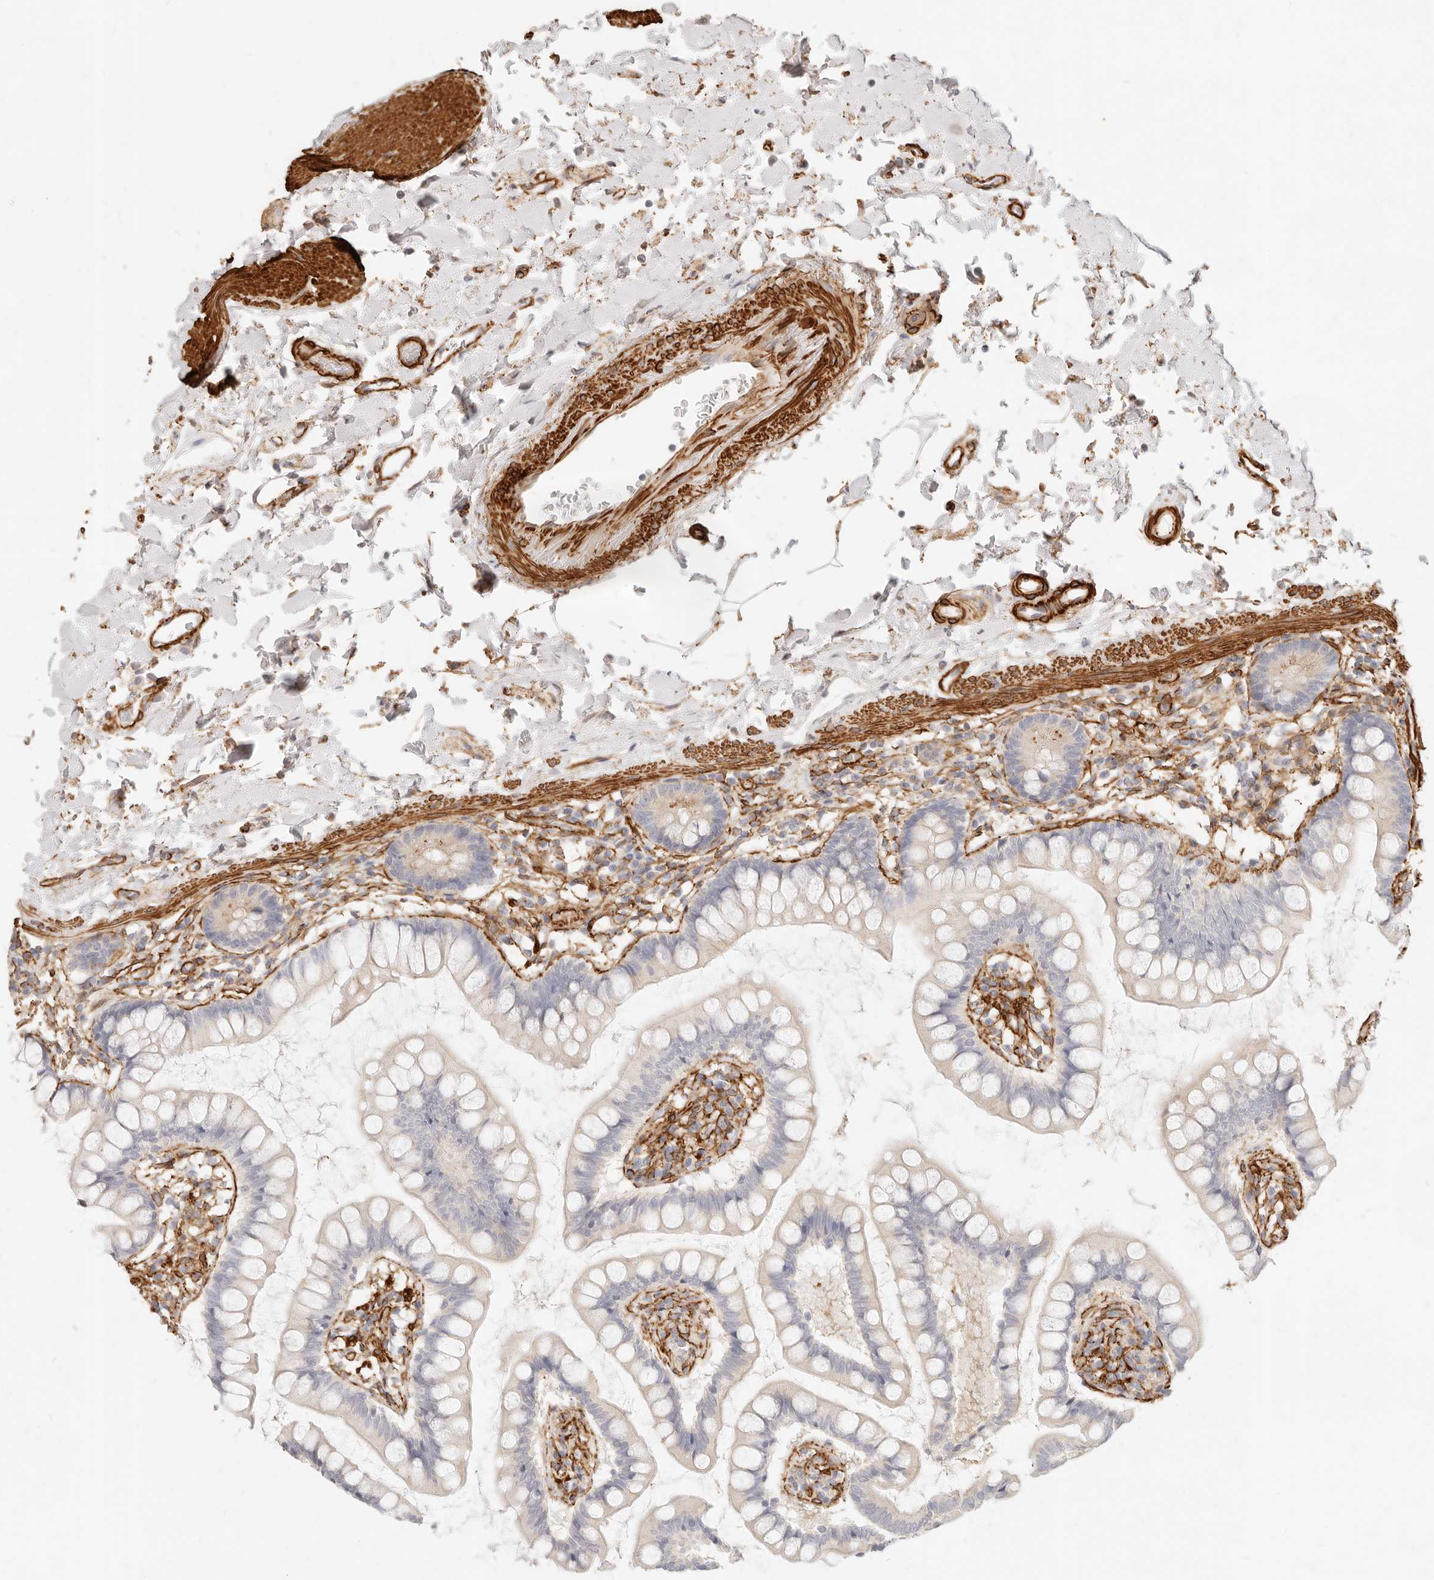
{"staining": {"intensity": "moderate", "quantity": "<25%", "location": "cytoplasmic/membranous"}, "tissue": "small intestine", "cell_type": "Glandular cells", "image_type": "normal", "snomed": [{"axis": "morphology", "description": "Normal tissue, NOS"}, {"axis": "topography", "description": "Small intestine"}], "caption": "Small intestine stained for a protein (brown) shows moderate cytoplasmic/membranous positive staining in approximately <25% of glandular cells.", "gene": "TMTC2", "patient": {"sex": "female", "age": 84}}